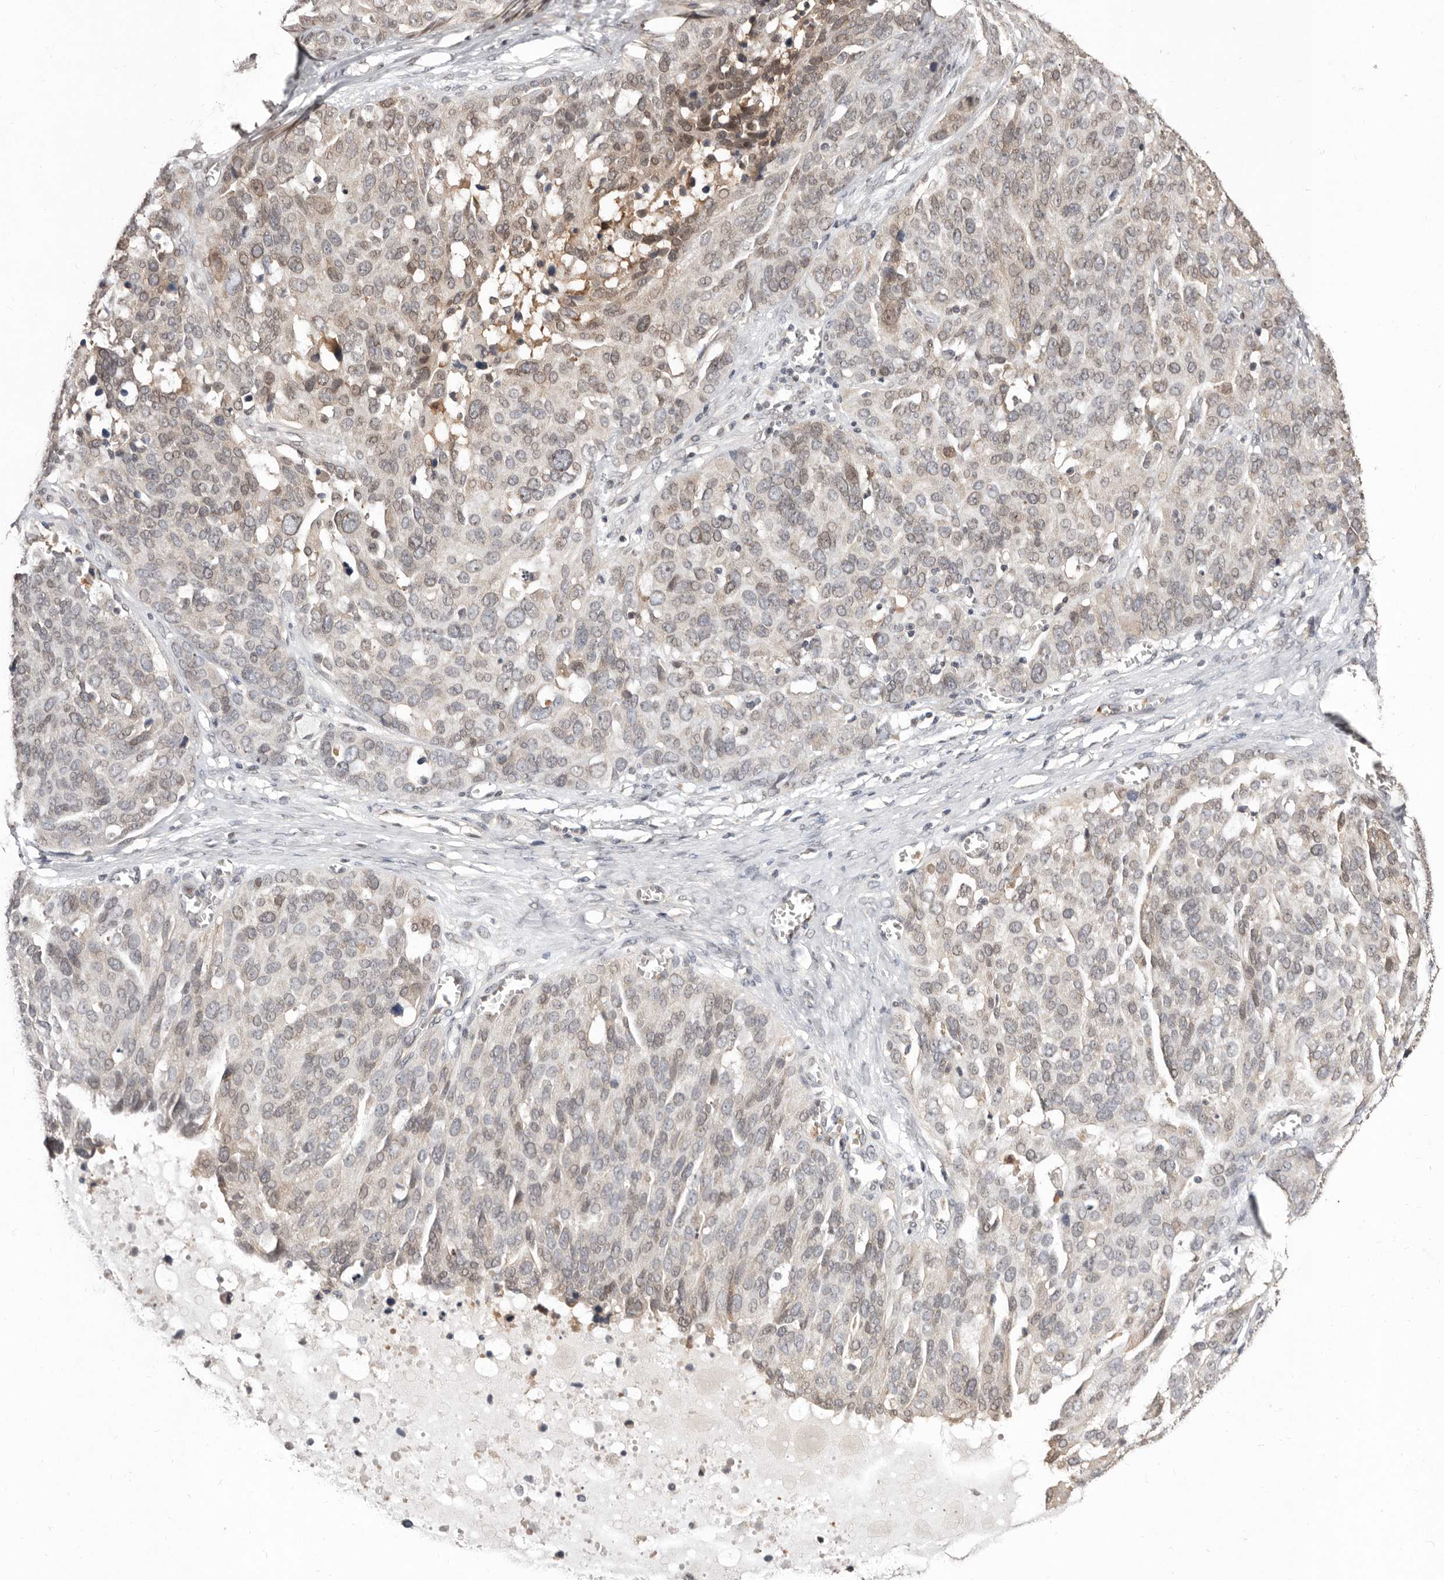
{"staining": {"intensity": "weak", "quantity": "<25%", "location": "cytoplasmic/membranous"}, "tissue": "ovarian cancer", "cell_type": "Tumor cells", "image_type": "cancer", "snomed": [{"axis": "morphology", "description": "Cystadenocarcinoma, serous, NOS"}, {"axis": "topography", "description": "Ovary"}], "caption": "Tumor cells are negative for brown protein staining in ovarian serous cystadenocarcinoma. Brightfield microscopy of immunohistochemistry stained with DAB (3,3'-diaminobenzidine) (brown) and hematoxylin (blue), captured at high magnification.", "gene": "SULT1E1", "patient": {"sex": "female", "age": 44}}